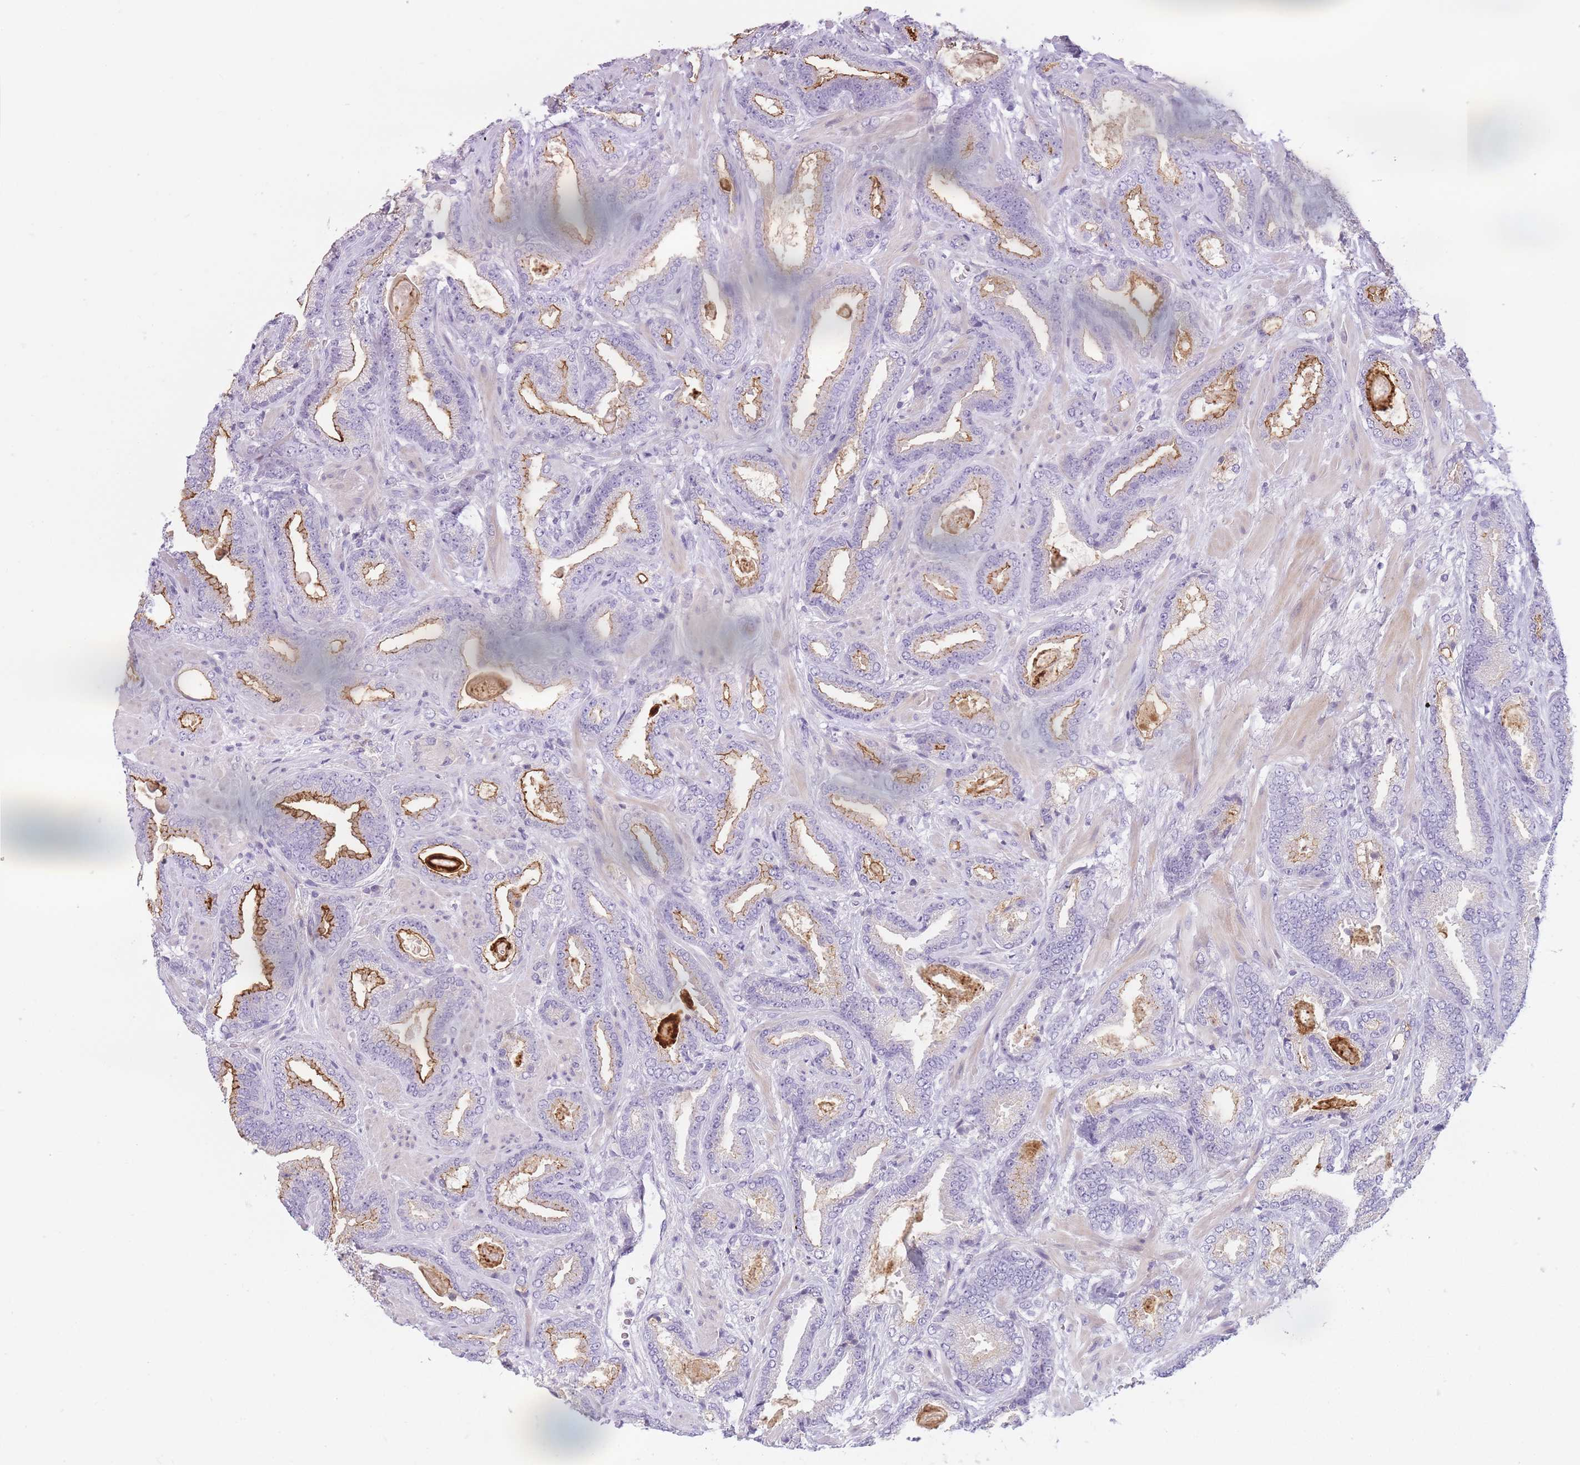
{"staining": {"intensity": "moderate", "quantity": "25%-75%", "location": "cytoplasmic/membranous"}, "tissue": "prostate cancer", "cell_type": "Tumor cells", "image_type": "cancer", "snomed": [{"axis": "morphology", "description": "Adenocarcinoma, Low grade"}, {"axis": "topography", "description": "Prostate"}], "caption": "Moderate cytoplasmic/membranous protein staining is present in approximately 25%-75% of tumor cells in low-grade adenocarcinoma (prostate). The staining is performed using DAB (3,3'-diaminobenzidine) brown chromogen to label protein expression. The nuclei are counter-stained blue using hematoxylin.", "gene": "GGT1", "patient": {"sex": "male", "age": 62}}